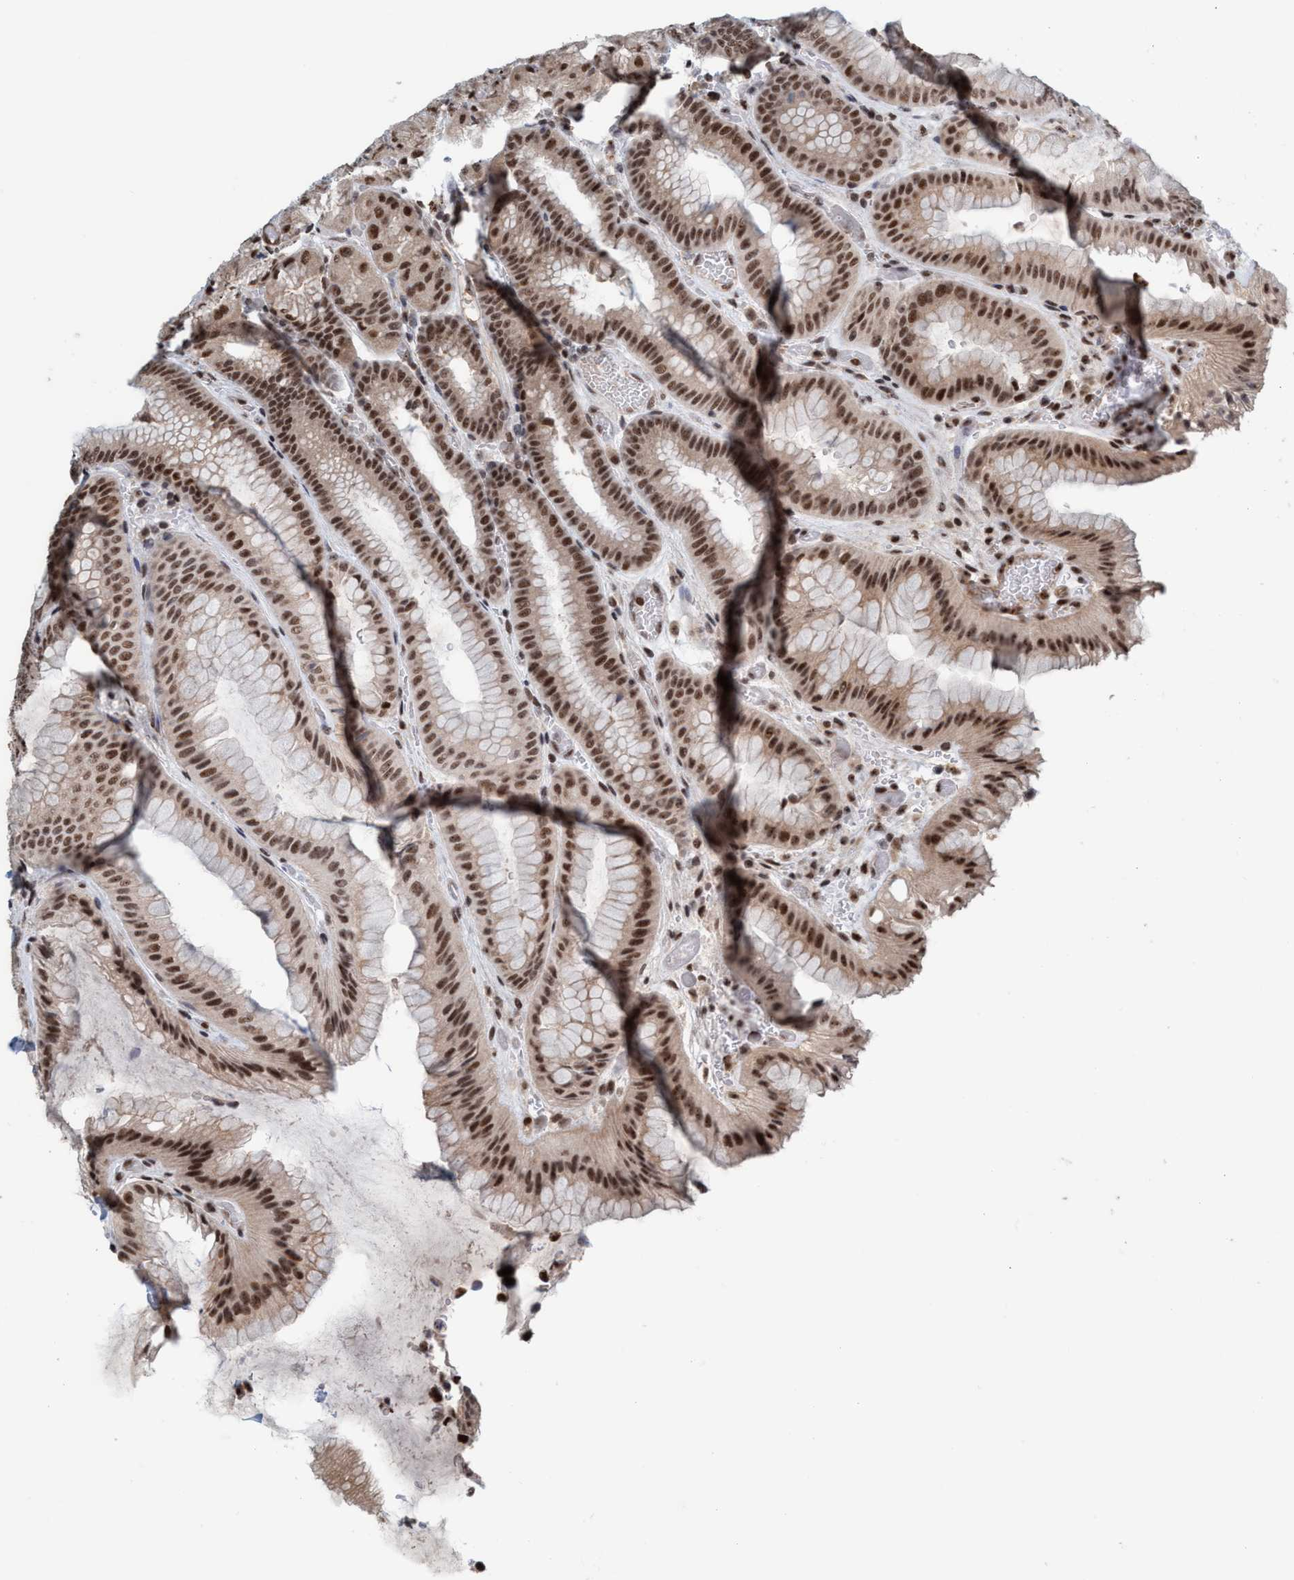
{"staining": {"intensity": "strong", "quantity": ">75%", "location": "nuclear"}, "tissue": "stomach", "cell_type": "Glandular cells", "image_type": "normal", "snomed": [{"axis": "morphology", "description": "Normal tissue, NOS"}, {"axis": "morphology", "description": "Carcinoid, malignant, NOS"}, {"axis": "topography", "description": "Stomach, upper"}], "caption": "A brown stain shows strong nuclear staining of a protein in glandular cells of unremarkable stomach. The protein is stained brown, and the nuclei are stained in blue (DAB (3,3'-diaminobenzidine) IHC with brightfield microscopy, high magnification).", "gene": "SMCR8", "patient": {"sex": "male", "age": 39}}